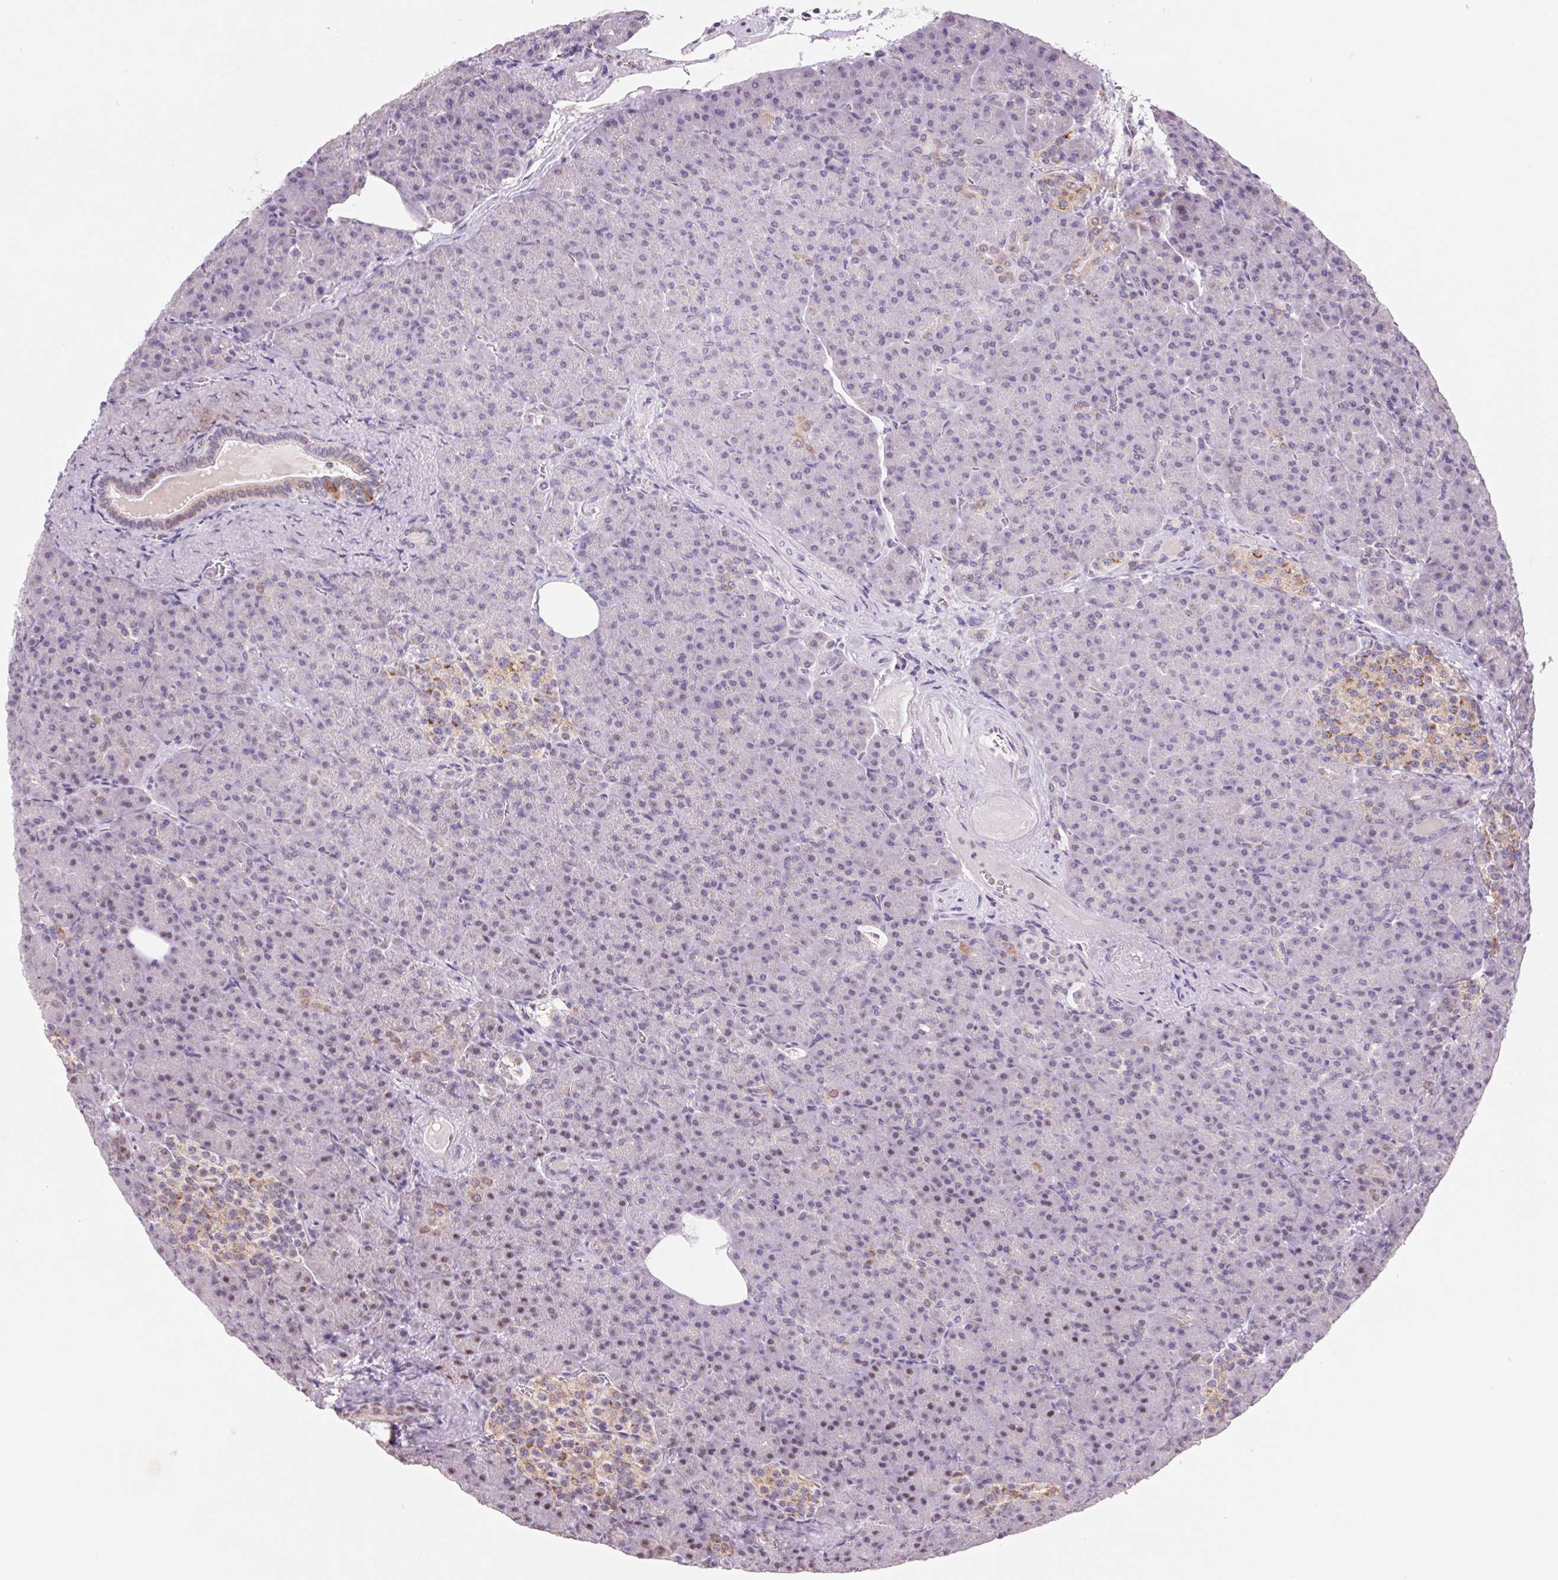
{"staining": {"intensity": "negative", "quantity": "none", "location": "none"}, "tissue": "pancreas", "cell_type": "Exocrine glandular cells", "image_type": "normal", "snomed": [{"axis": "morphology", "description": "Normal tissue, NOS"}, {"axis": "topography", "description": "Pancreas"}], "caption": "Exocrine glandular cells are negative for protein expression in normal human pancreas. The staining is performed using DAB (3,3'-diaminobenzidine) brown chromogen with nuclei counter-stained in using hematoxylin.", "gene": "DPPA5", "patient": {"sex": "female", "age": 74}}